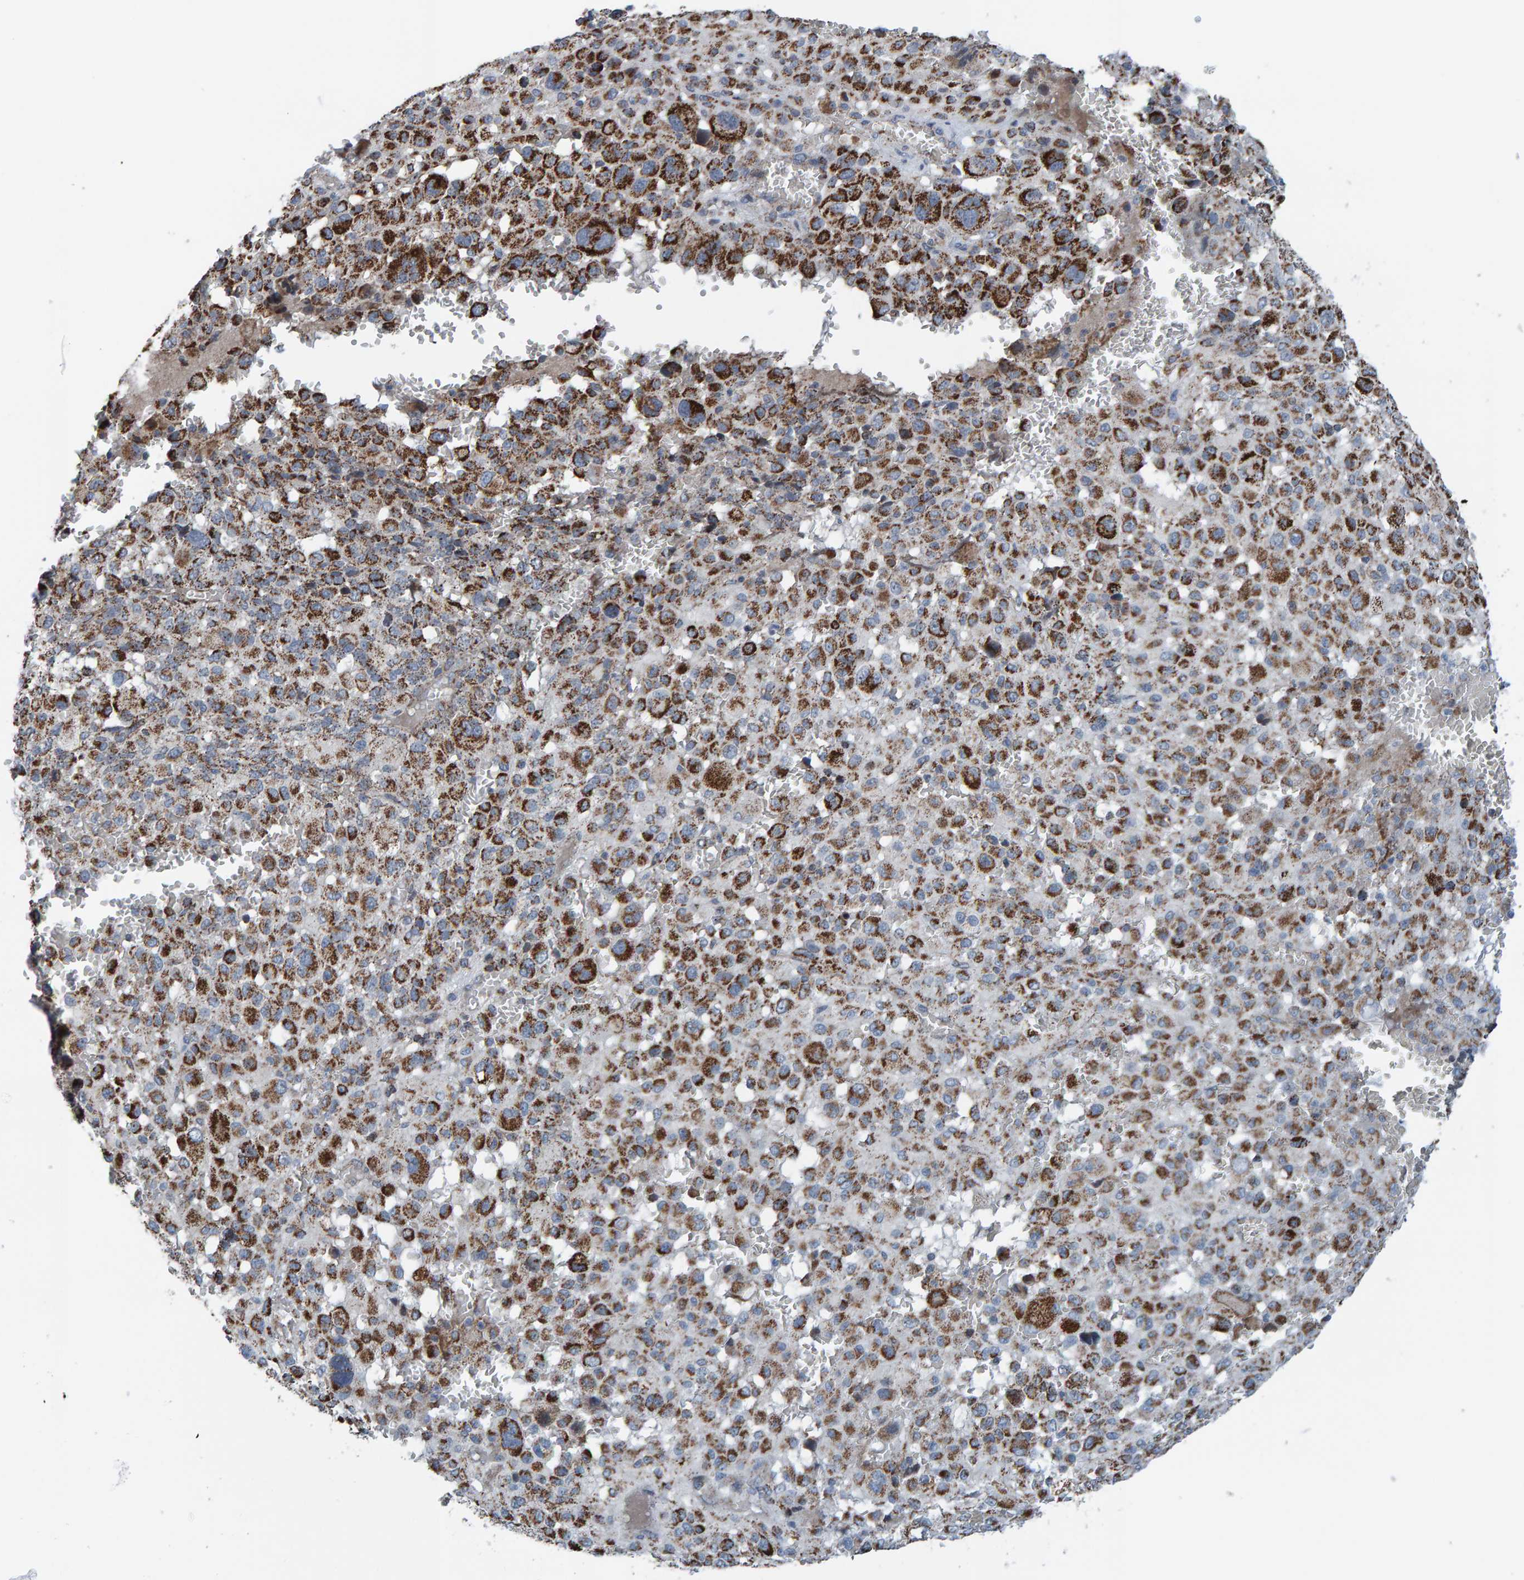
{"staining": {"intensity": "strong", "quantity": ">75%", "location": "cytoplasmic/membranous"}, "tissue": "melanoma", "cell_type": "Tumor cells", "image_type": "cancer", "snomed": [{"axis": "morphology", "description": "Malignant melanoma, Metastatic site"}, {"axis": "topography", "description": "Skin"}], "caption": "DAB immunohistochemical staining of melanoma displays strong cytoplasmic/membranous protein positivity in about >75% of tumor cells.", "gene": "ZNF48", "patient": {"sex": "female", "age": 74}}